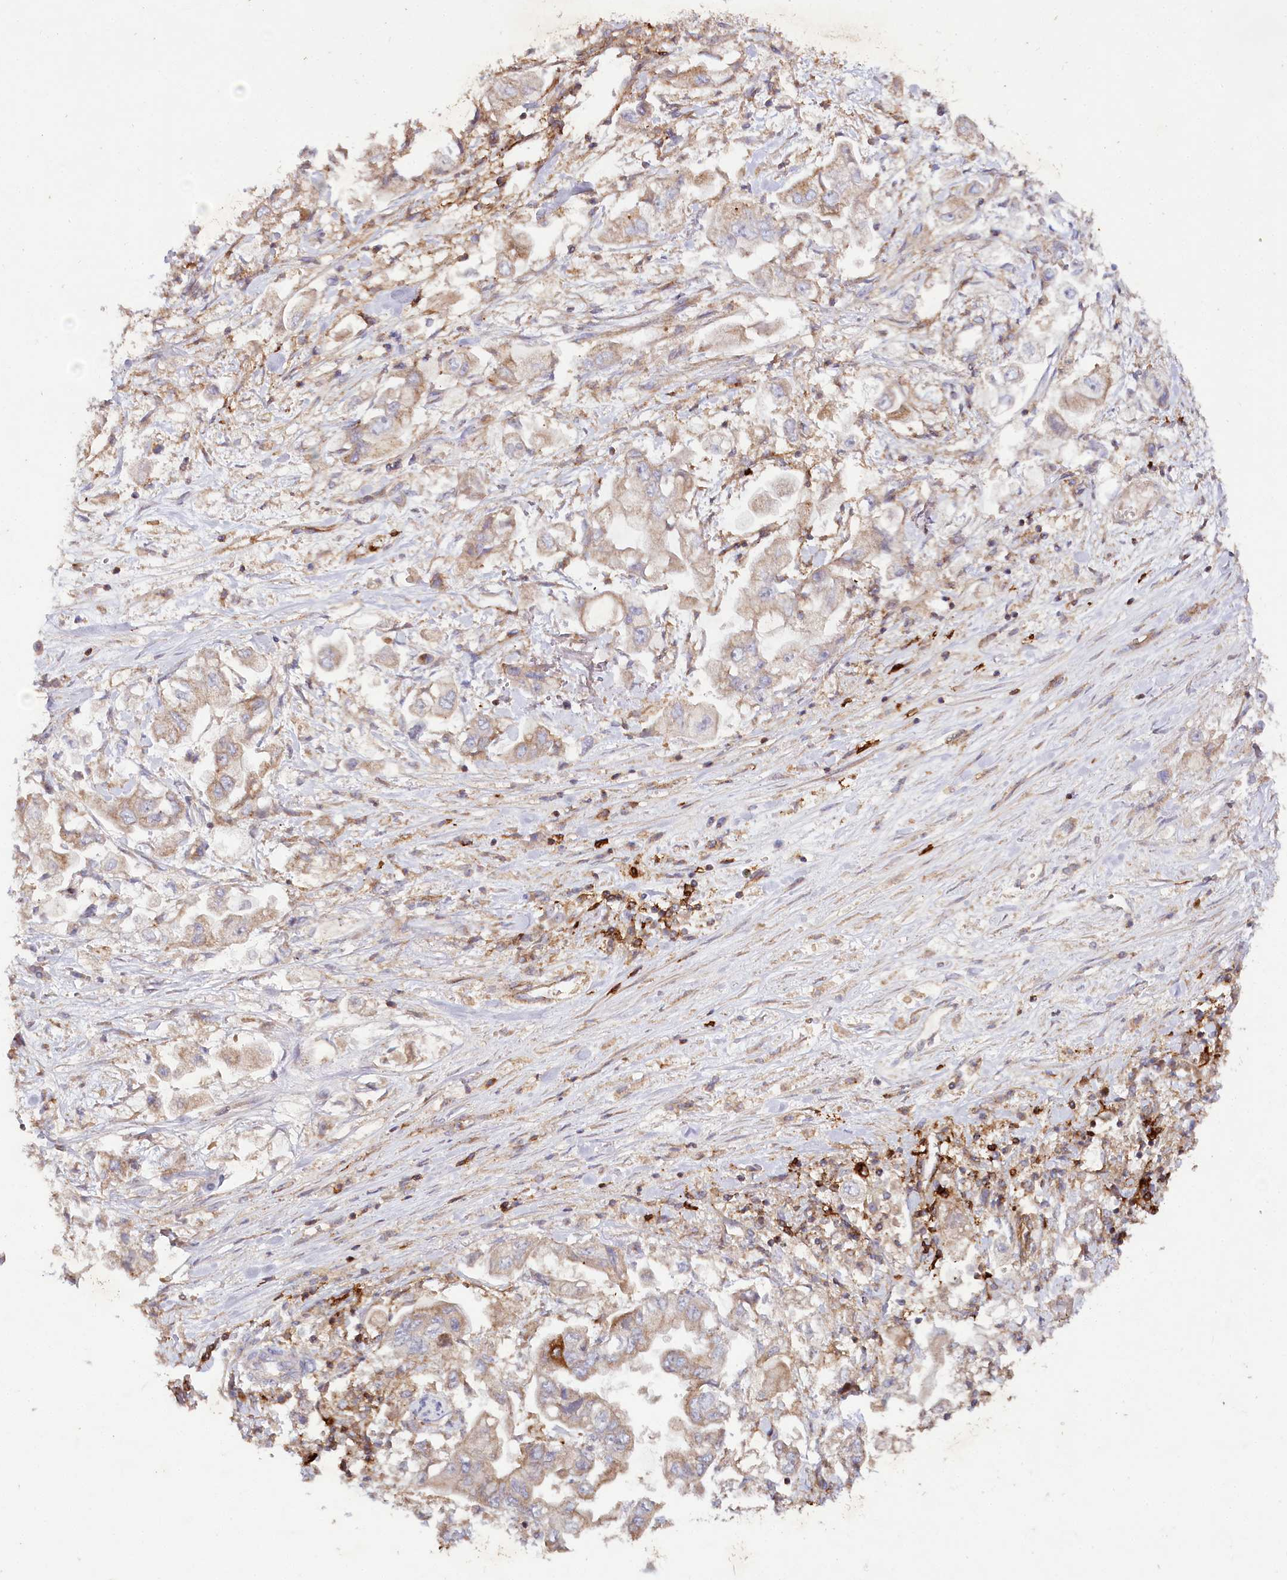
{"staining": {"intensity": "weak", "quantity": ">75%", "location": "cytoplasmic/membranous"}, "tissue": "stomach cancer", "cell_type": "Tumor cells", "image_type": "cancer", "snomed": [{"axis": "morphology", "description": "Adenocarcinoma, NOS"}, {"axis": "topography", "description": "Stomach"}], "caption": "Stomach cancer stained with immunohistochemistry reveals weak cytoplasmic/membranous expression in approximately >75% of tumor cells. Ihc stains the protein of interest in brown and the nuclei are stained blue.", "gene": "RBP5", "patient": {"sex": "male", "age": 62}}